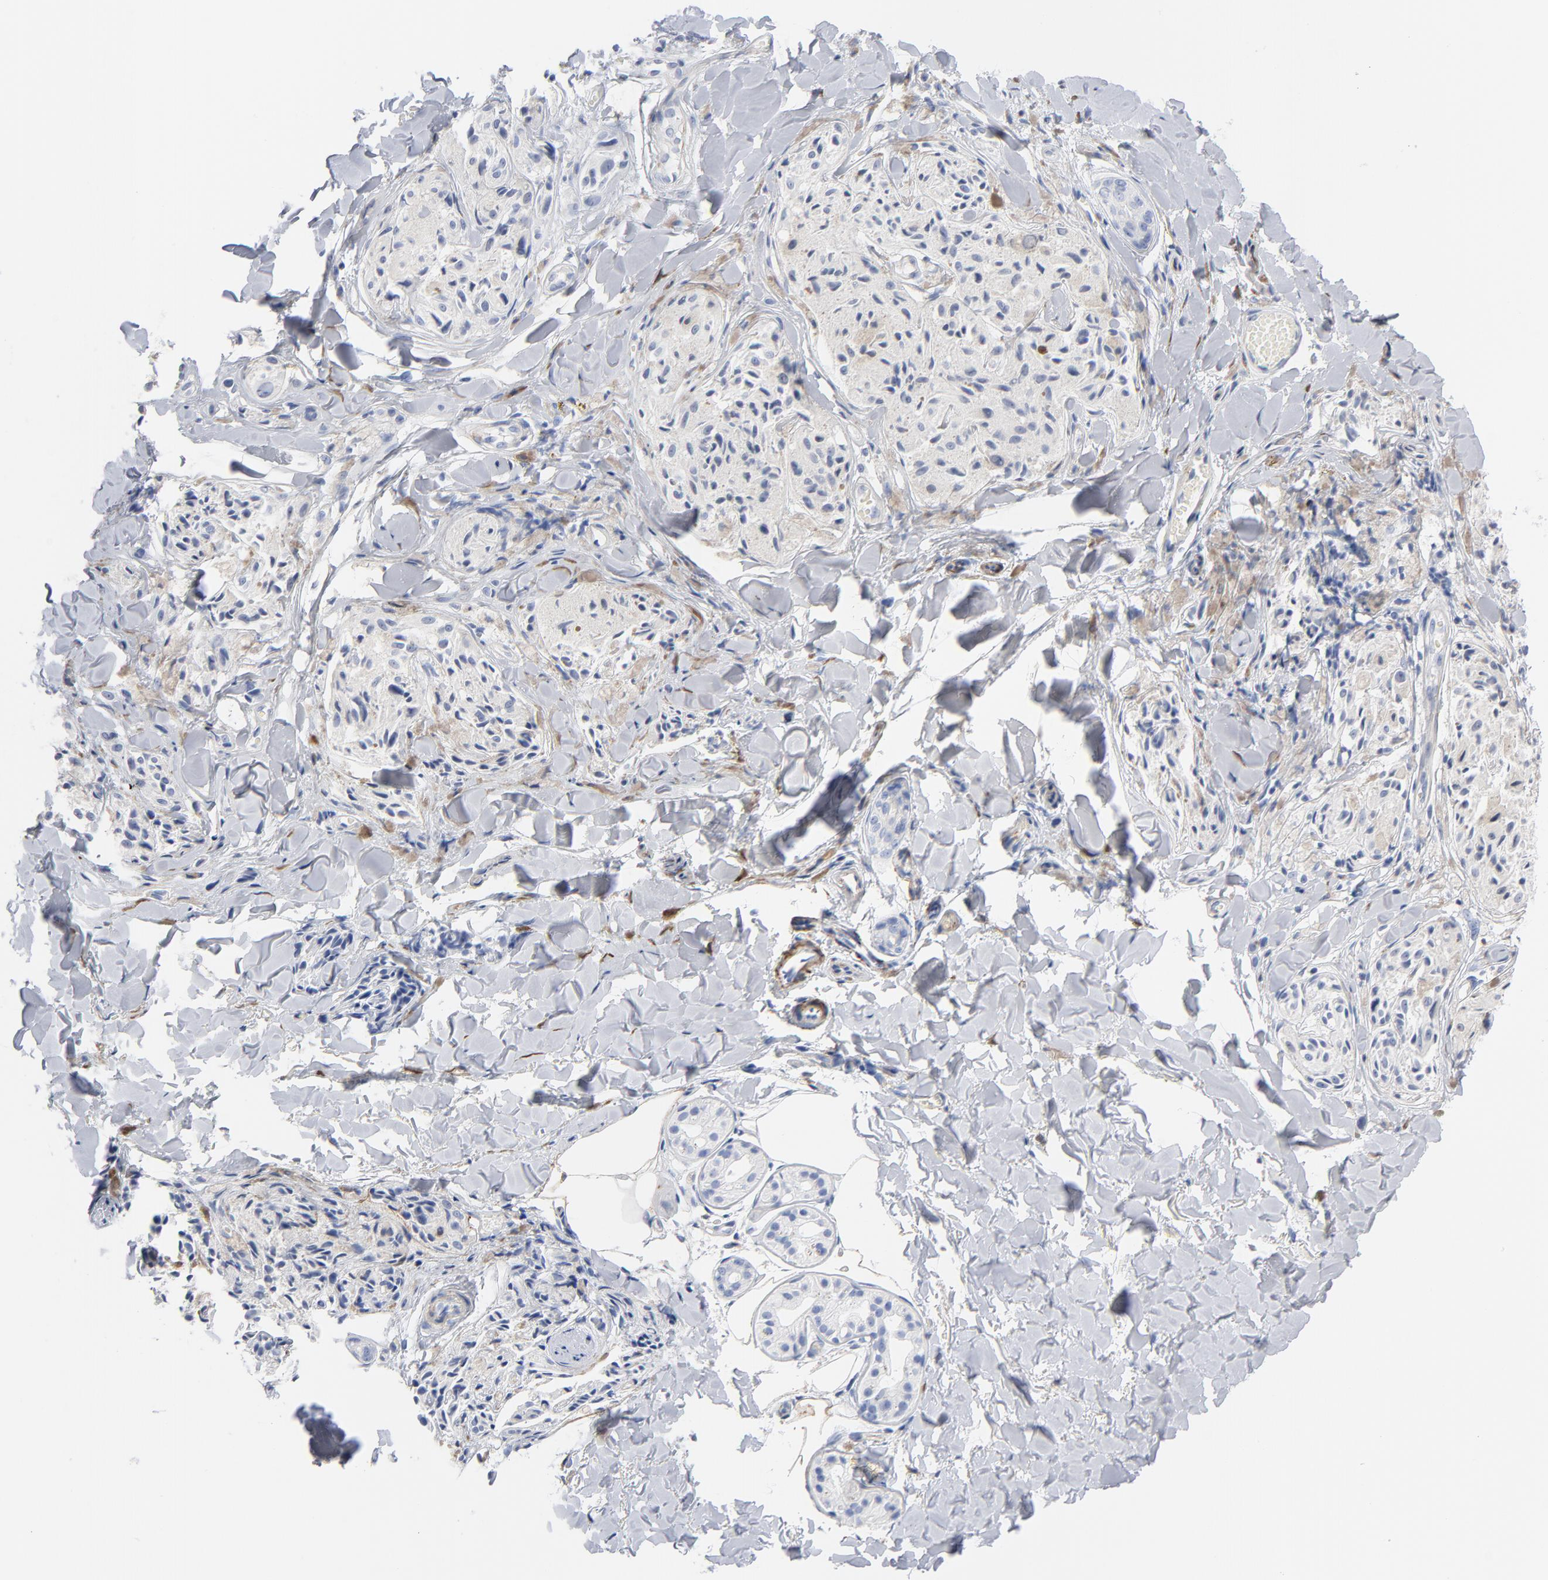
{"staining": {"intensity": "negative", "quantity": "none", "location": "none"}, "tissue": "melanoma", "cell_type": "Tumor cells", "image_type": "cancer", "snomed": [{"axis": "morphology", "description": "Malignant melanoma, Metastatic site"}, {"axis": "topography", "description": "Skin"}], "caption": "High magnification brightfield microscopy of malignant melanoma (metastatic site) stained with DAB (brown) and counterstained with hematoxylin (blue): tumor cells show no significant staining. The staining is performed using DAB (3,3'-diaminobenzidine) brown chromogen with nuclei counter-stained in using hematoxylin.", "gene": "AGTR1", "patient": {"sex": "female", "age": 66}}